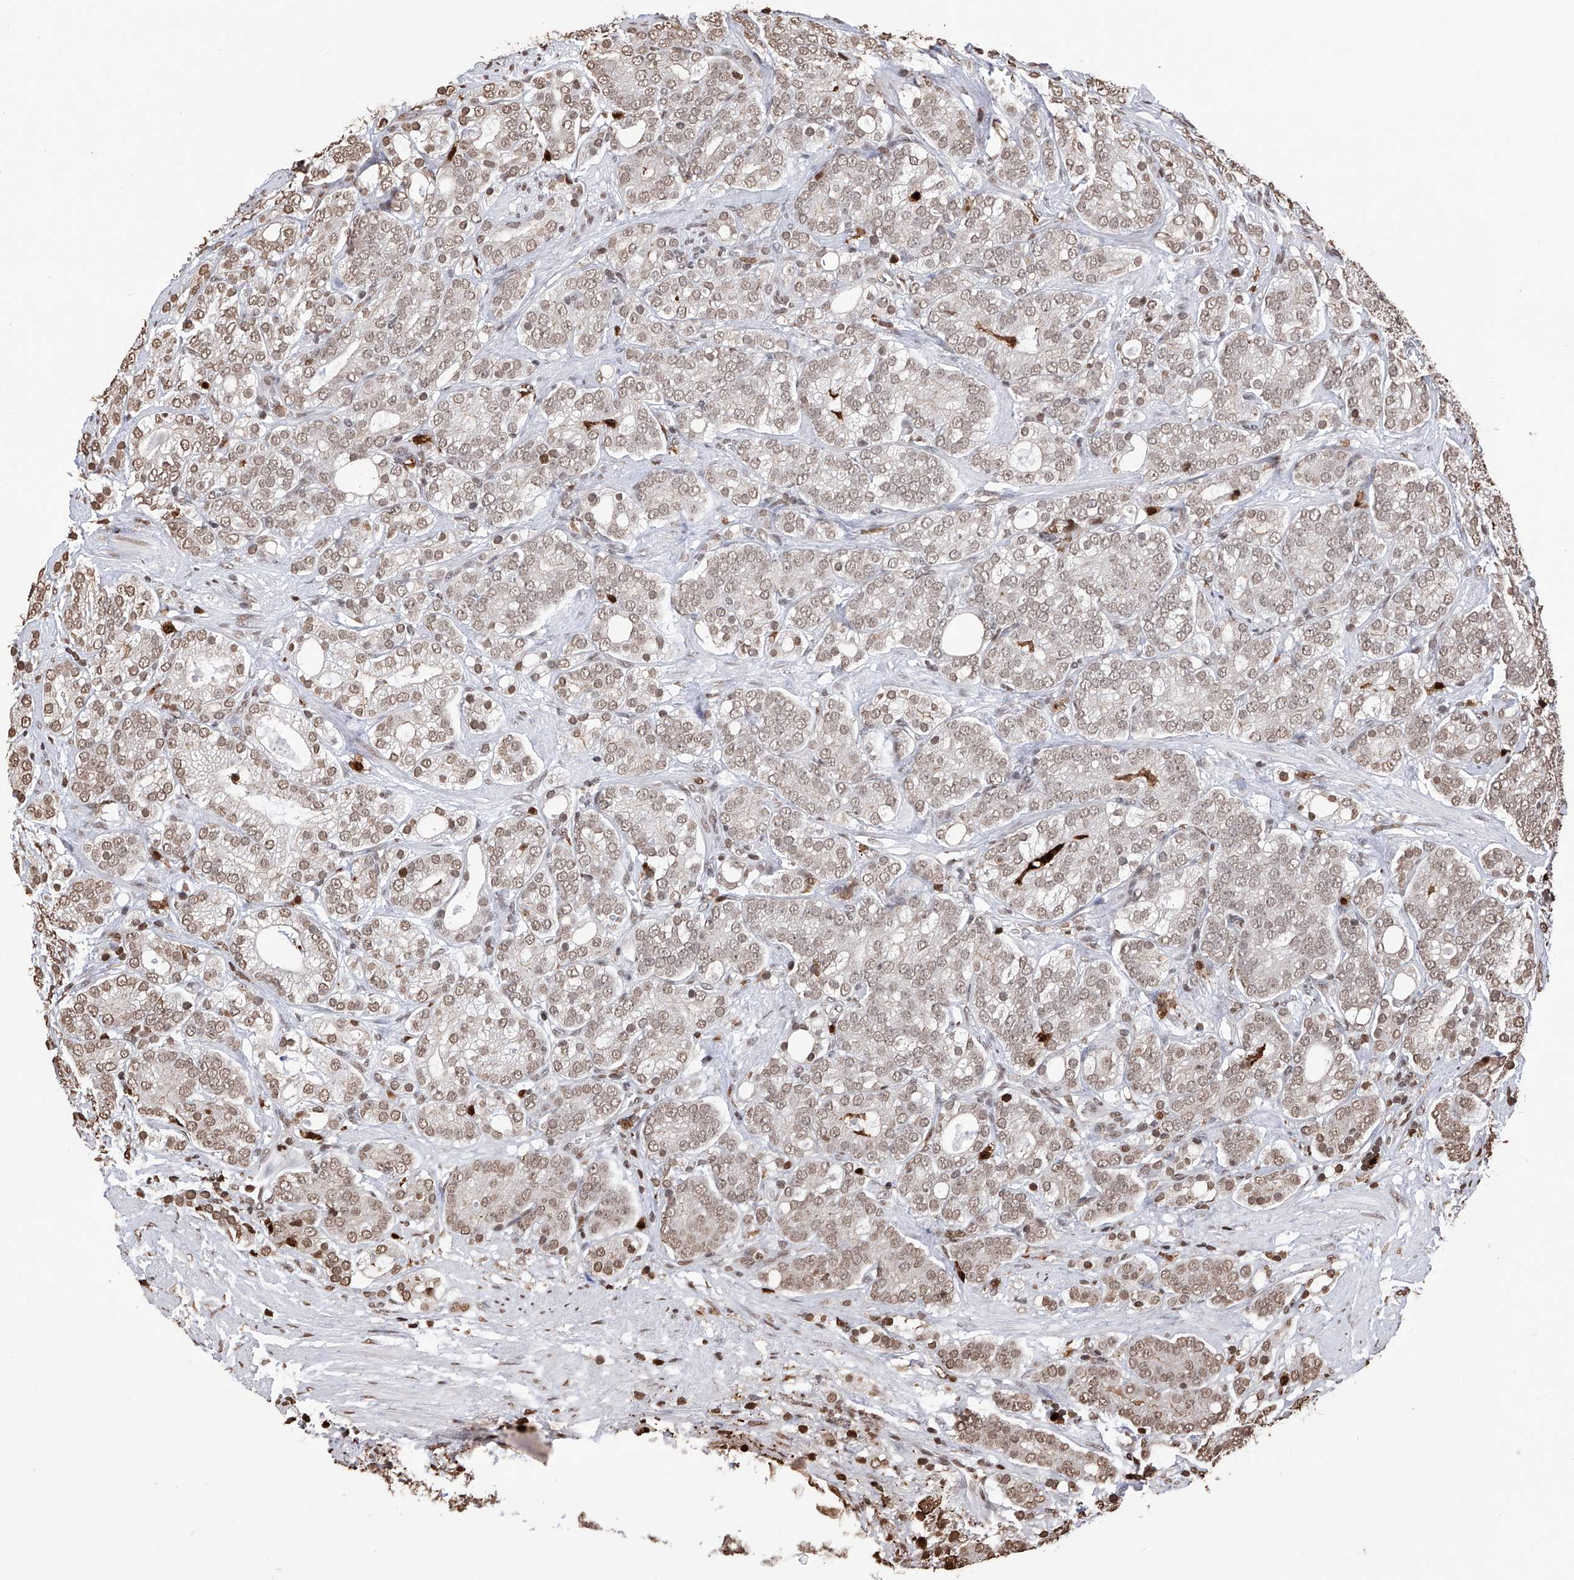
{"staining": {"intensity": "weak", "quantity": ">75%", "location": "nuclear"}, "tissue": "prostate cancer", "cell_type": "Tumor cells", "image_type": "cancer", "snomed": [{"axis": "morphology", "description": "Adenocarcinoma, High grade"}, {"axis": "topography", "description": "Prostate"}], "caption": "Immunohistochemistry (IHC) of prostate cancer (adenocarcinoma (high-grade)) displays low levels of weak nuclear positivity in about >75% of tumor cells.", "gene": "CFAP410", "patient": {"sex": "male", "age": 57}}